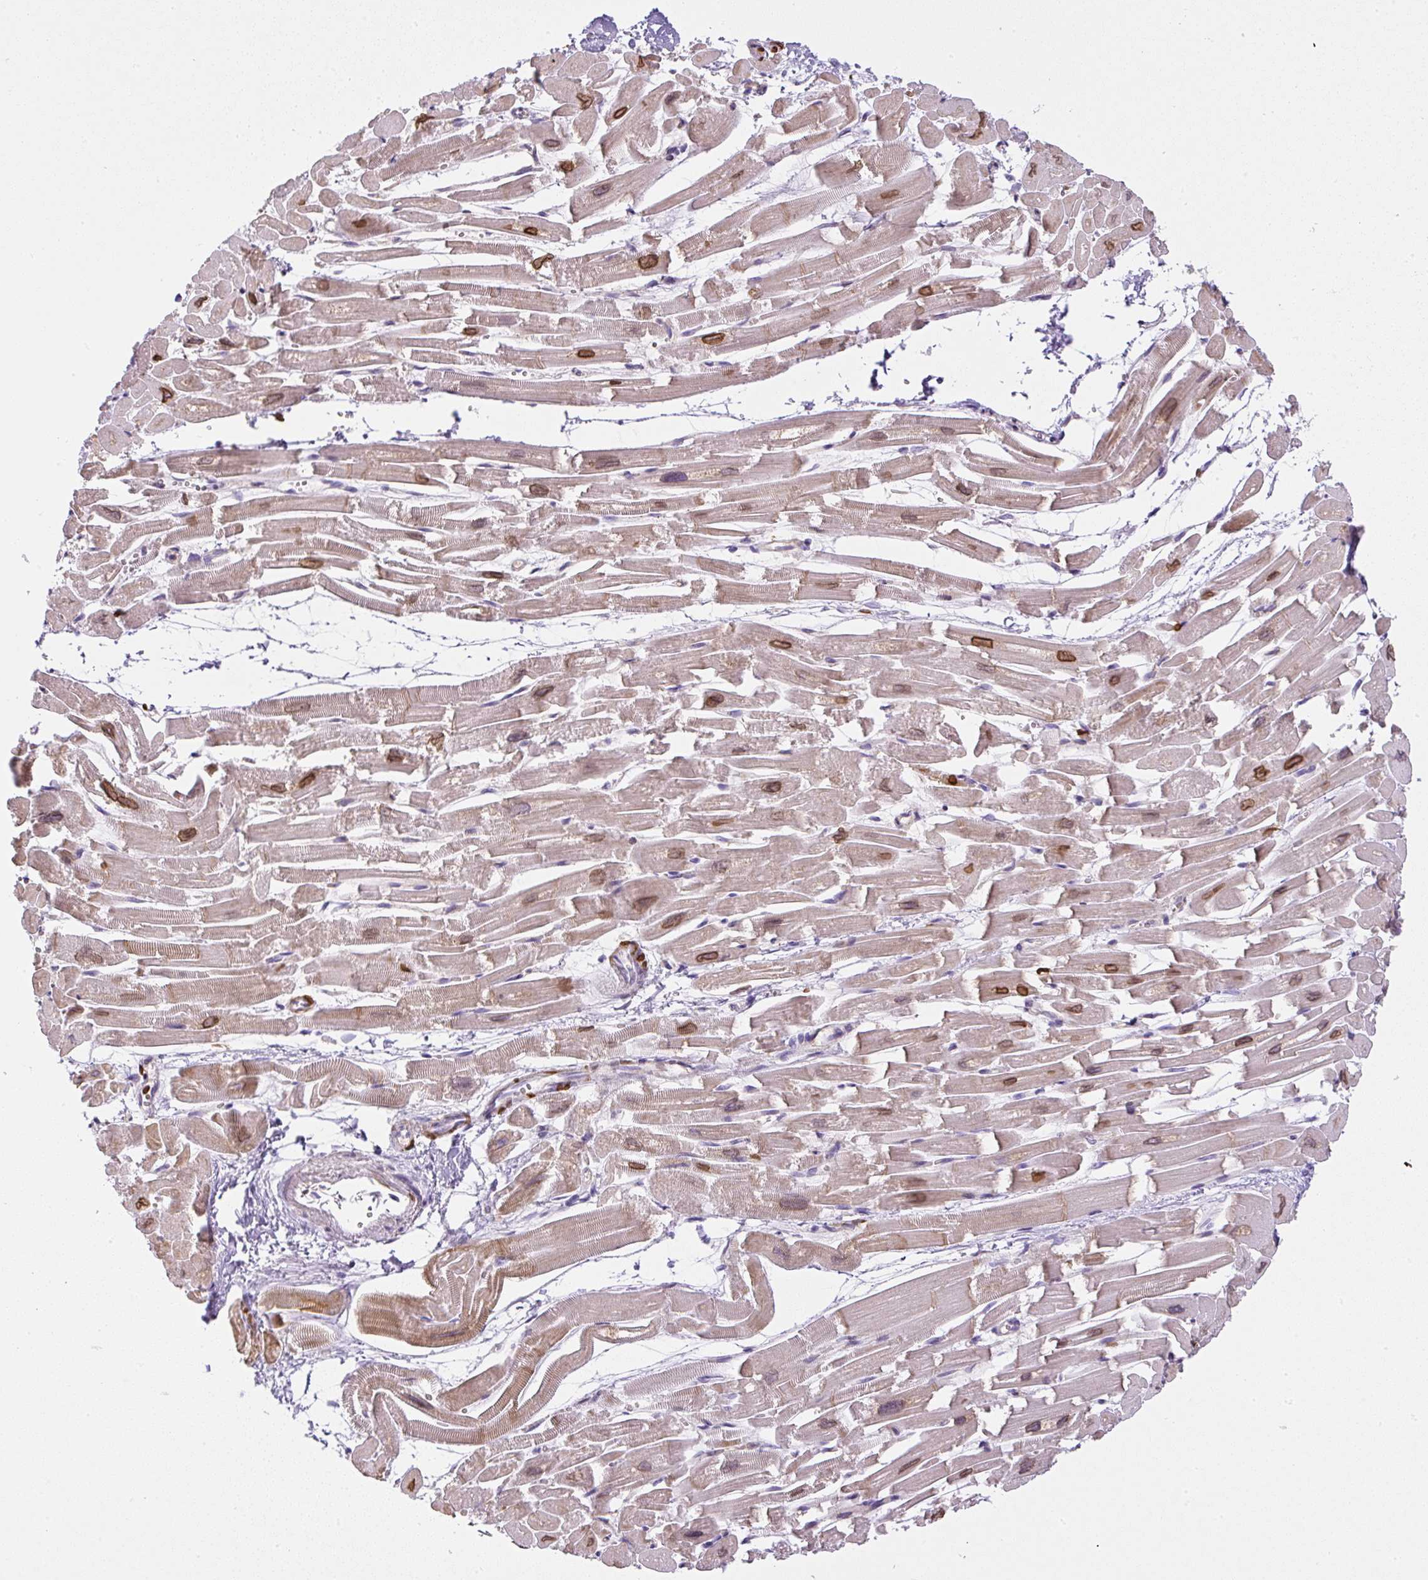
{"staining": {"intensity": "moderate", "quantity": "25%-75%", "location": "cytoplasmic/membranous,nuclear"}, "tissue": "heart muscle", "cell_type": "Cardiomyocytes", "image_type": "normal", "snomed": [{"axis": "morphology", "description": "Normal tissue, NOS"}, {"axis": "topography", "description": "Heart"}], "caption": "Immunohistochemistry (IHC) photomicrograph of benign heart muscle: human heart muscle stained using immunohistochemistry displays medium levels of moderate protein expression localized specifically in the cytoplasmic/membranous,nuclear of cardiomyocytes, appearing as a cytoplasmic/membranous,nuclear brown color.", "gene": "PIP5KL1", "patient": {"sex": "male", "age": 54}}